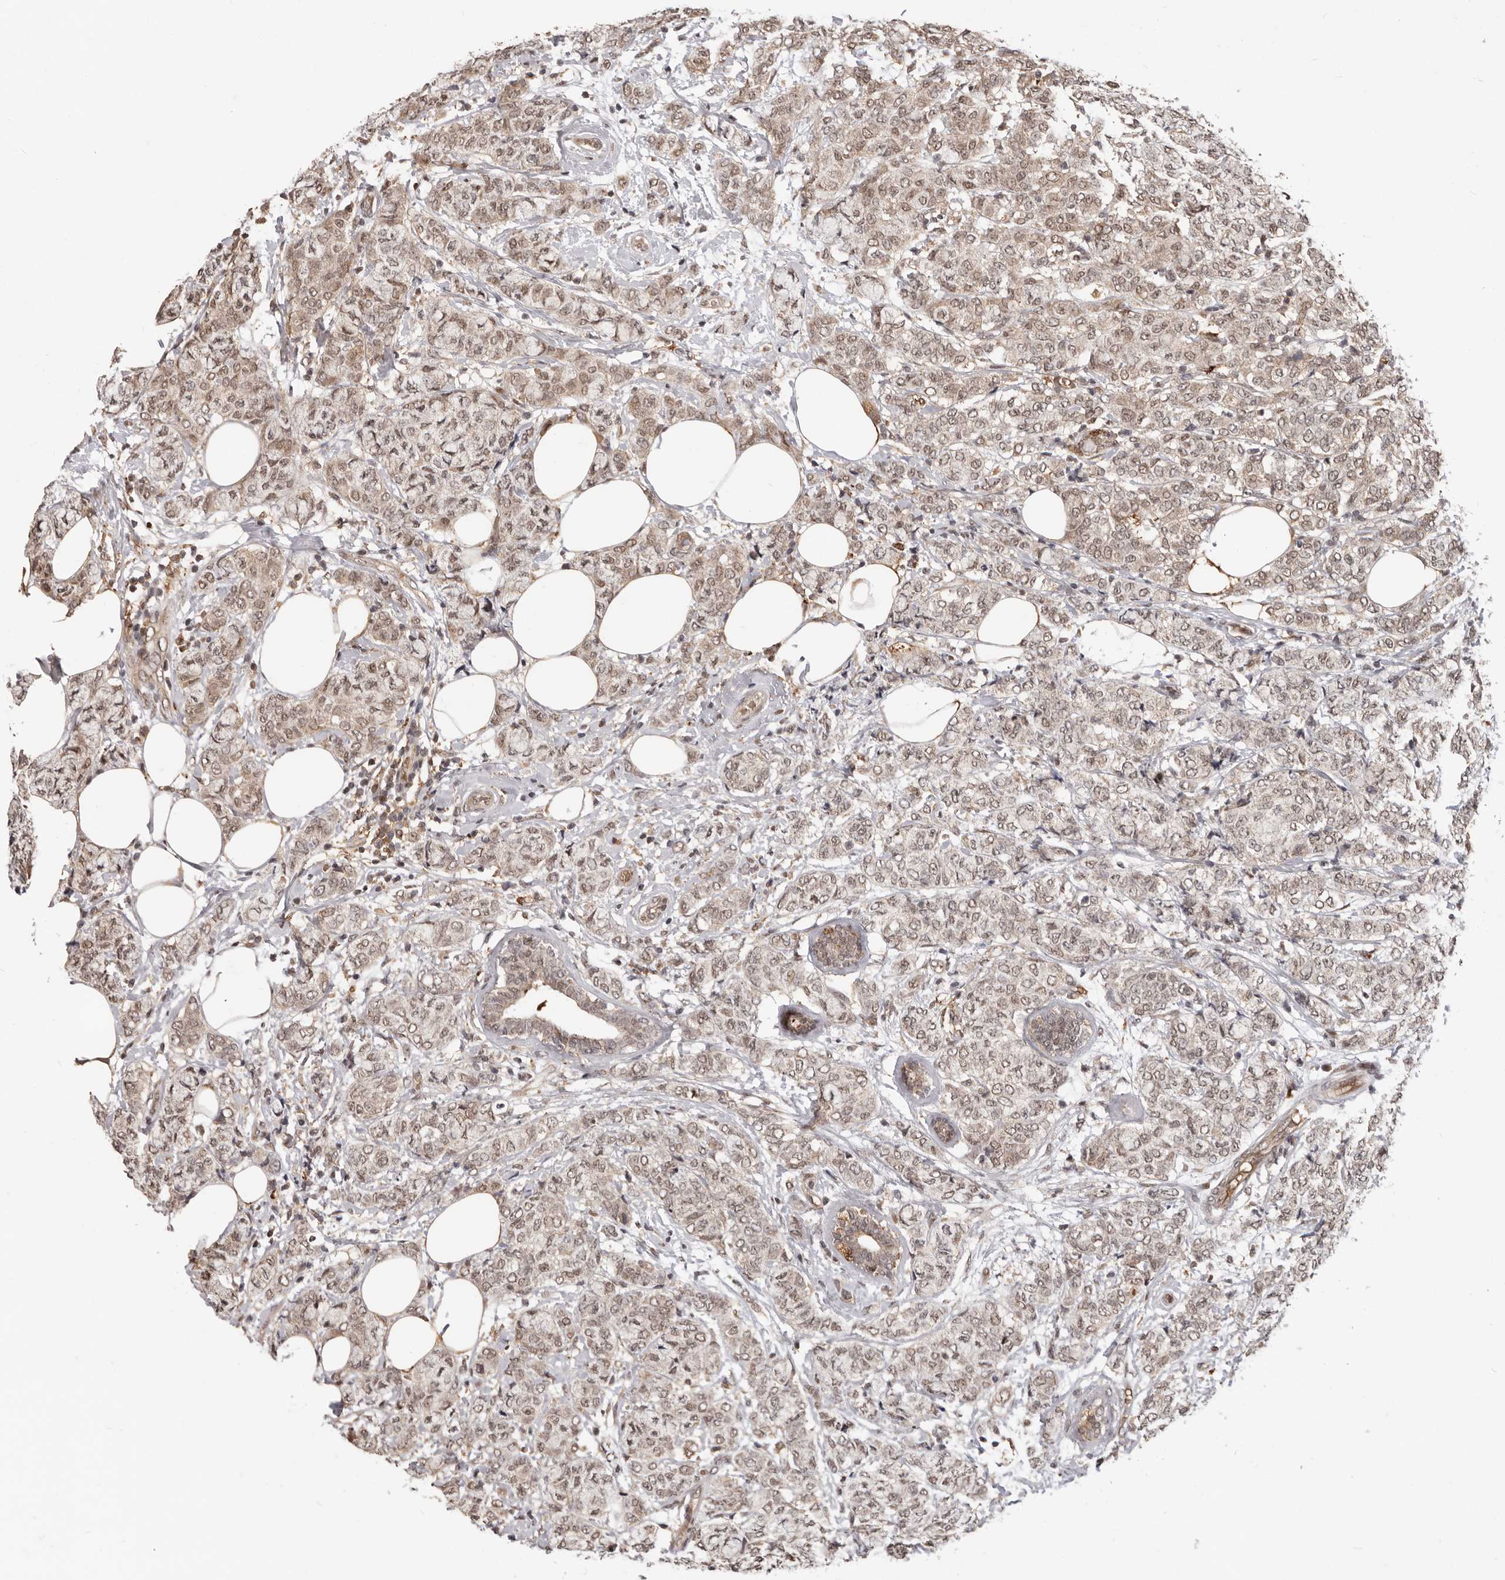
{"staining": {"intensity": "weak", "quantity": ">75%", "location": "cytoplasmic/membranous,nuclear"}, "tissue": "breast cancer", "cell_type": "Tumor cells", "image_type": "cancer", "snomed": [{"axis": "morphology", "description": "Lobular carcinoma"}, {"axis": "topography", "description": "Breast"}], "caption": "Immunohistochemistry (DAB (3,3'-diaminobenzidine)) staining of breast cancer shows weak cytoplasmic/membranous and nuclear protein positivity in about >75% of tumor cells. The protein of interest is stained brown, and the nuclei are stained in blue (DAB IHC with brightfield microscopy, high magnification).", "gene": "NCOA3", "patient": {"sex": "female", "age": 60}}